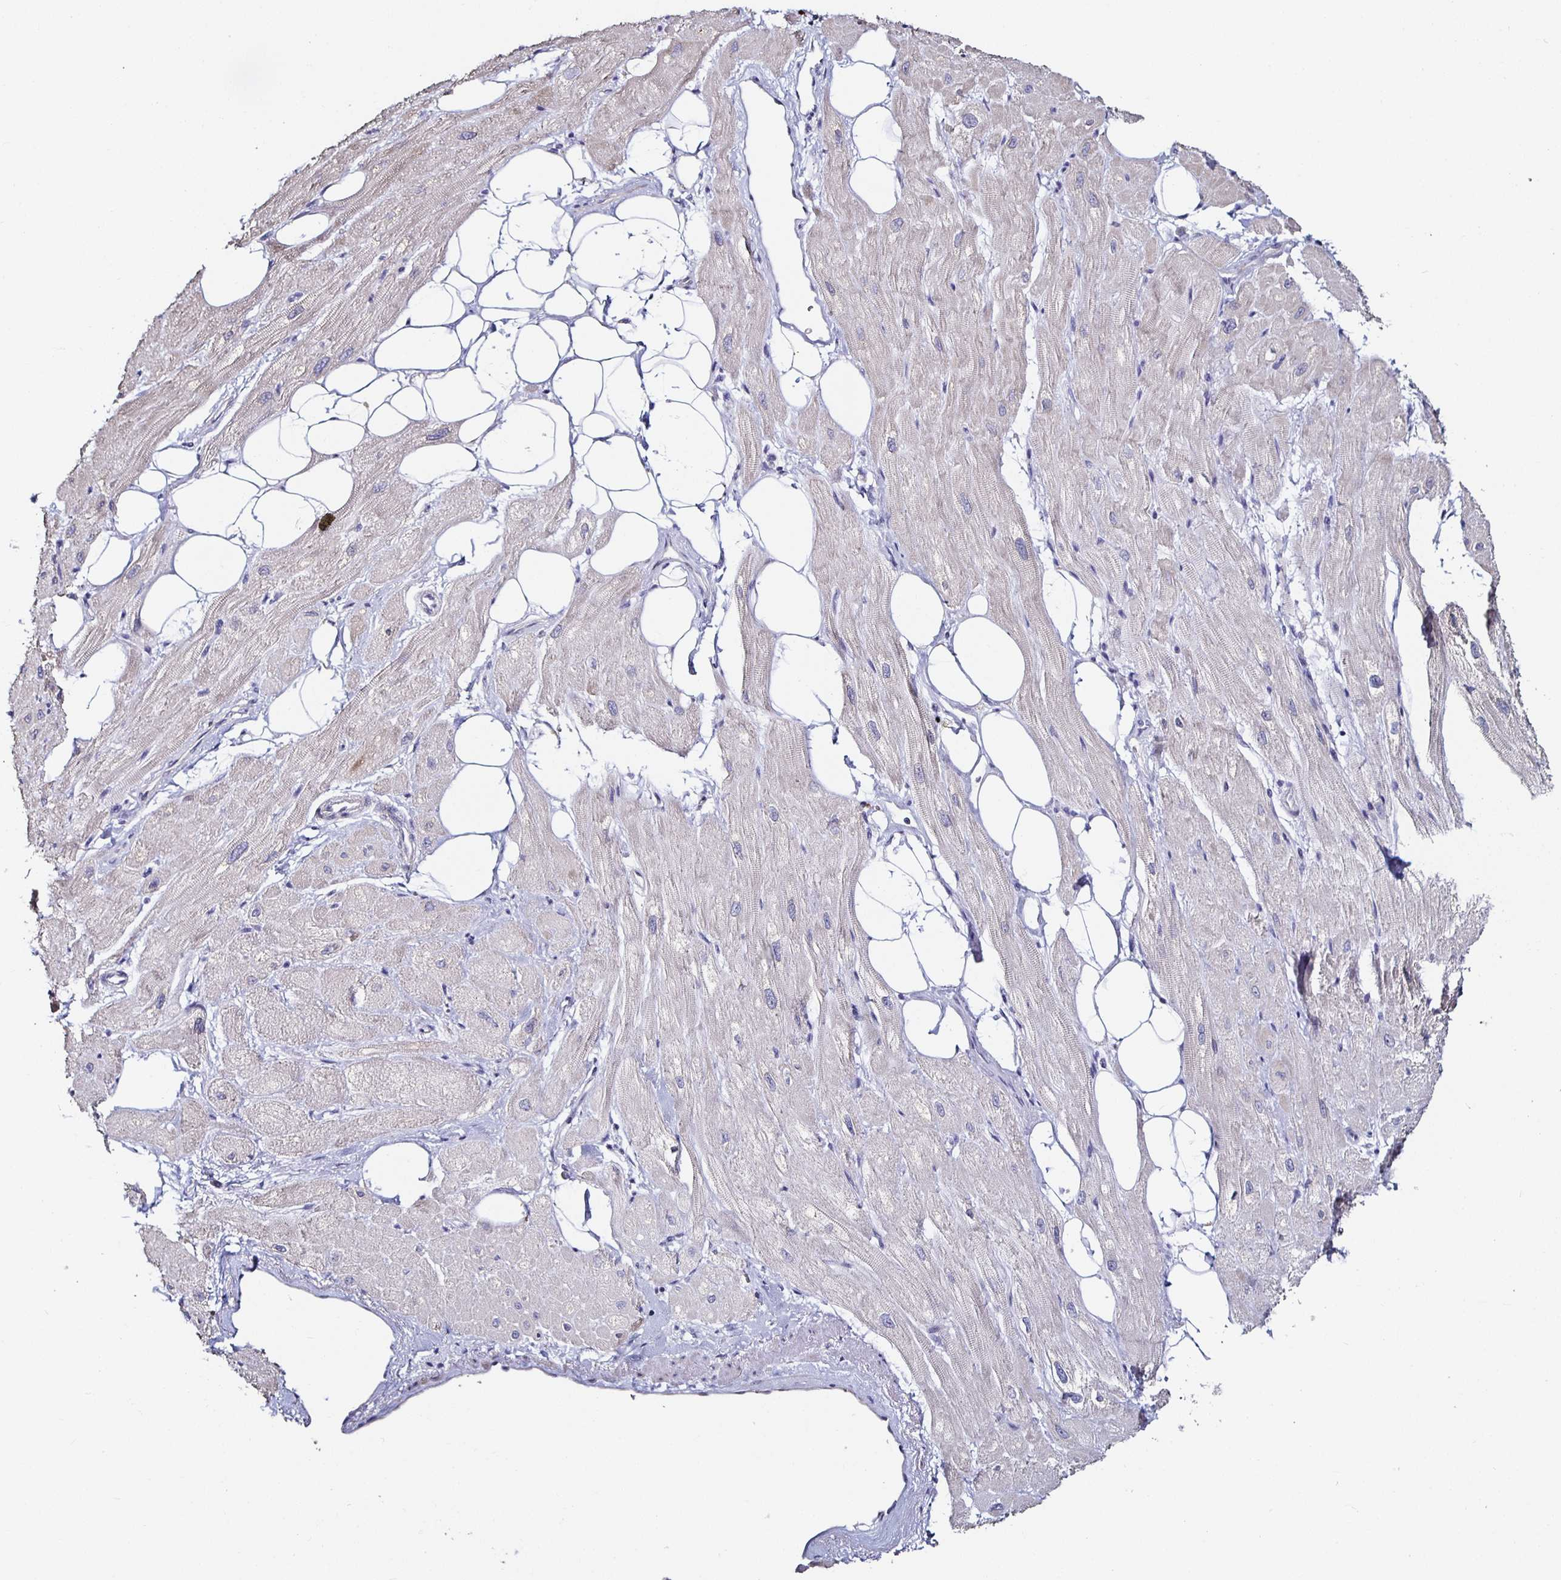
{"staining": {"intensity": "weak", "quantity": "<25%", "location": "cytoplasmic/membranous"}, "tissue": "heart muscle", "cell_type": "Cardiomyocytes", "image_type": "normal", "snomed": [{"axis": "morphology", "description": "Normal tissue, NOS"}, {"axis": "topography", "description": "Heart"}], "caption": "Immunohistochemistry image of unremarkable human heart muscle stained for a protein (brown), which exhibits no positivity in cardiomyocytes.", "gene": "TLR4", "patient": {"sex": "male", "age": 62}}